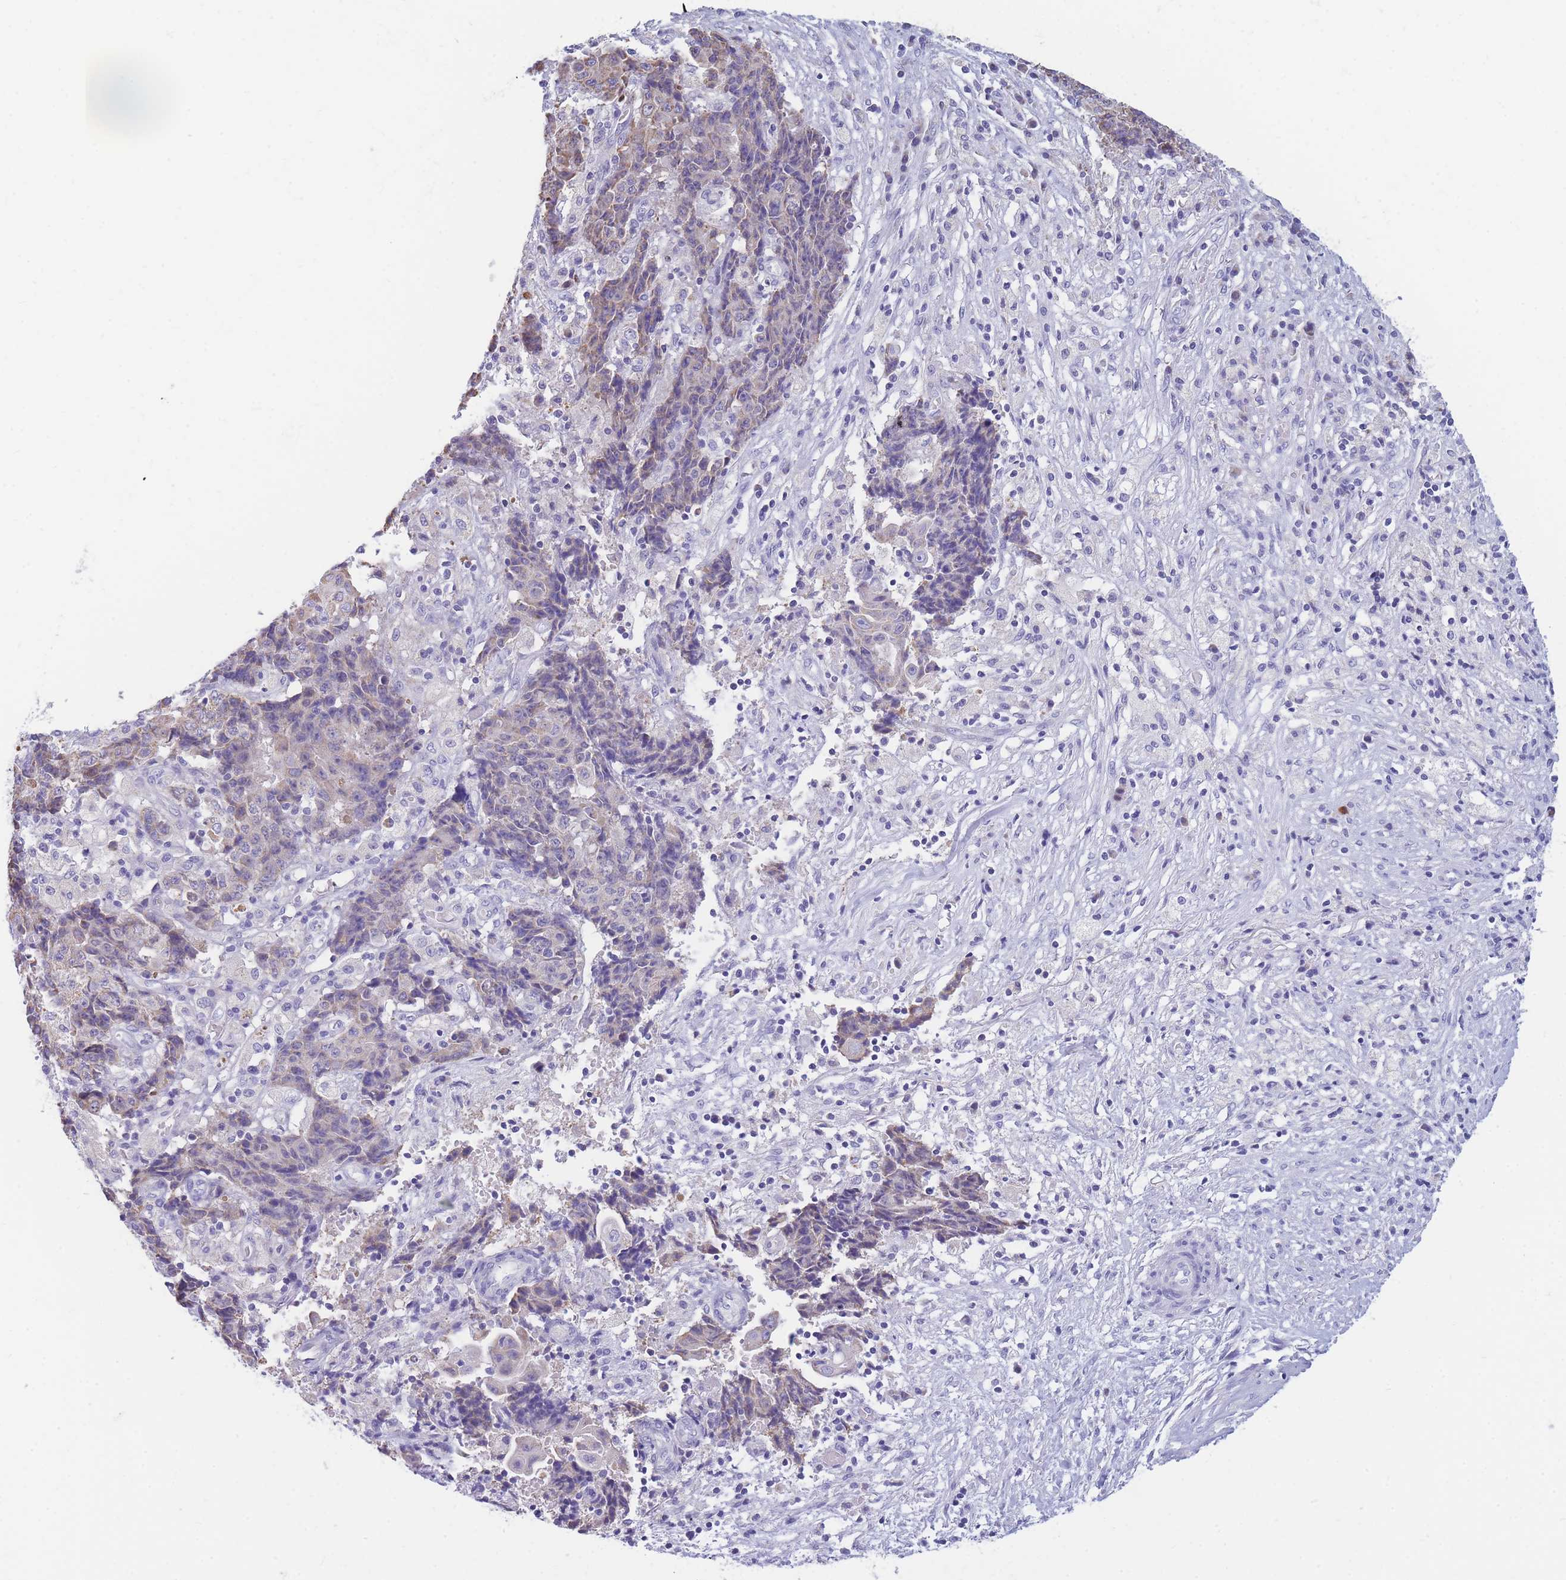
{"staining": {"intensity": "weak", "quantity": "<25%", "location": "cytoplasmic/membranous"}, "tissue": "ovarian cancer", "cell_type": "Tumor cells", "image_type": "cancer", "snomed": [{"axis": "morphology", "description": "Carcinoma, endometroid"}, {"axis": "topography", "description": "Ovary"}], "caption": "The image reveals no staining of tumor cells in endometroid carcinoma (ovarian).", "gene": "DHRS11", "patient": {"sex": "female", "age": 42}}